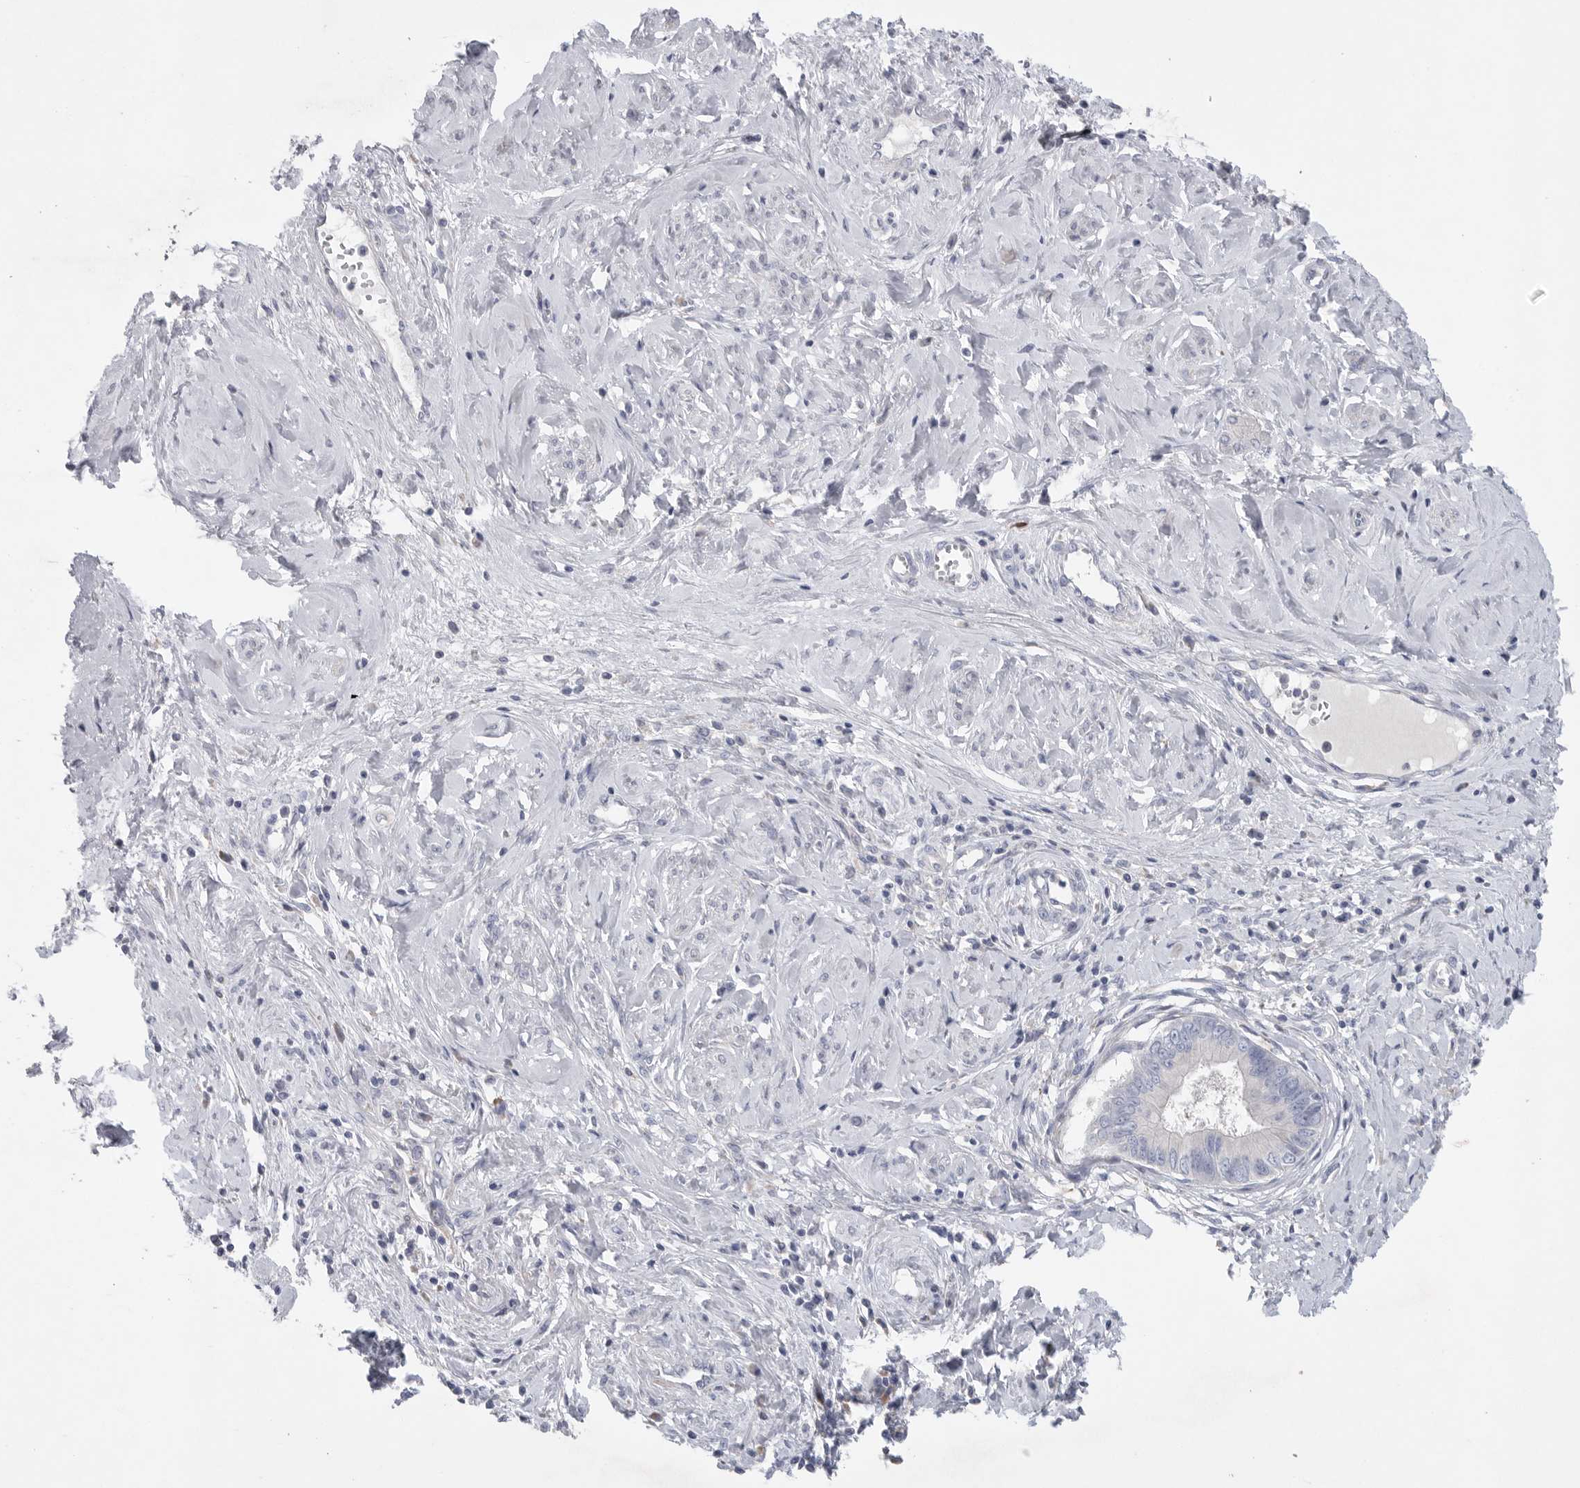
{"staining": {"intensity": "negative", "quantity": "none", "location": "none"}, "tissue": "cervical cancer", "cell_type": "Tumor cells", "image_type": "cancer", "snomed": [{"axis": "morphology", "description": "Adenocarcinoma, NOS"}, {"axis": "topography", "description": "Cervix"}], "caption": "An image of cervical cancer (adenocarcinoma) stained for a protein exhibits no brown staining in tumor cells.", "gene": "CAMK2B", "patient": {"sex": "female", "age": 44}}